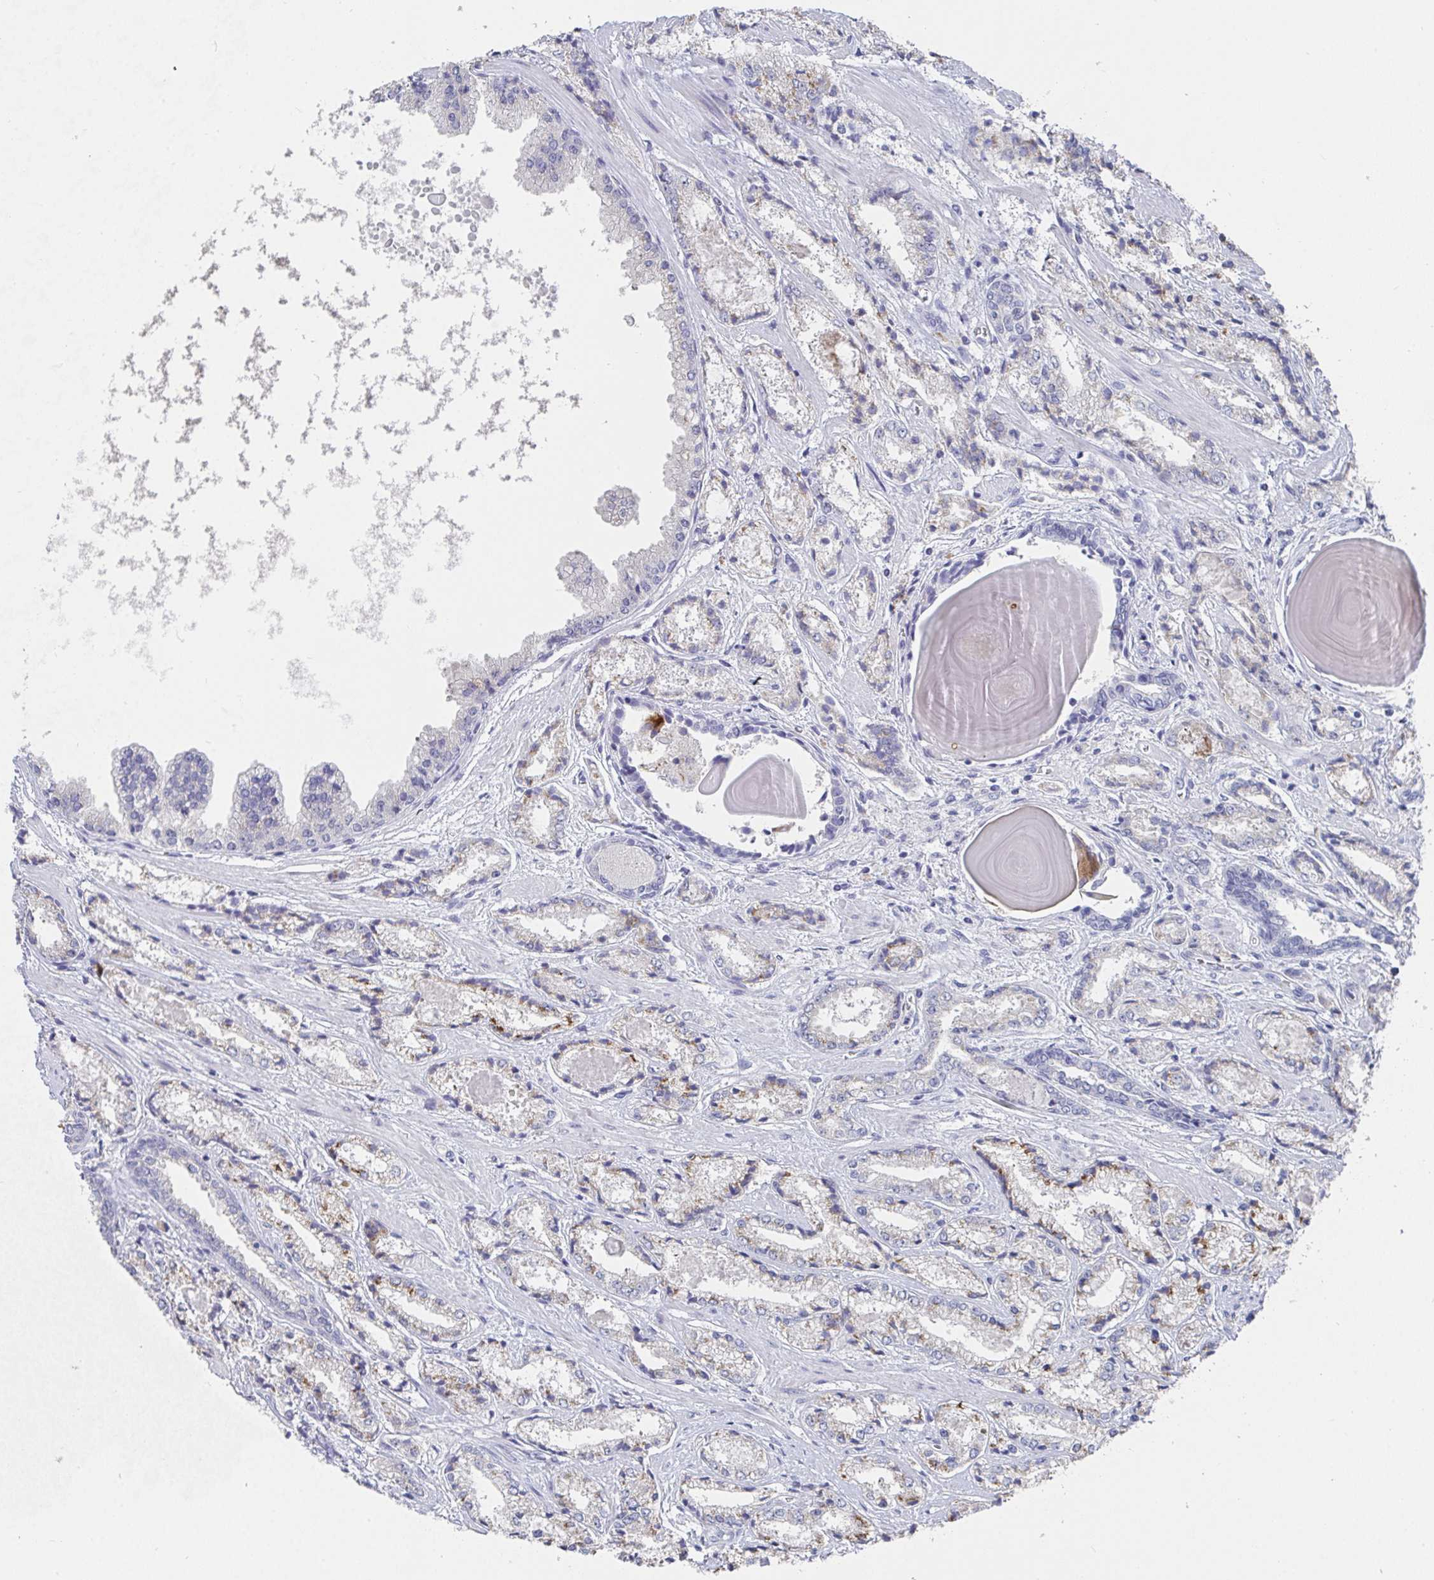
{"staining": {"intensity": "moderate", "quantity": "<25%", "location": "cytoplasmic/membranous"}, "tissue": "prostate cancer", "cell_type": "Tumor cells", "image_type": "cancer", "snomed": [{"axis": "morphology", "description": "Adenocarcinoma, High grade"}, {"axis": "topography", "description": "Prostate"}], "caption": "A high-resolution photomicrograph shows immunohistochemistry (IHC) staining of prostate cancer, which demonstrates moderate cytoplasmic/membranous staining in approximately <25% of tumor cells.", "gene": "TAS2R39", "patient": {"sex": "male", "age": 64}}